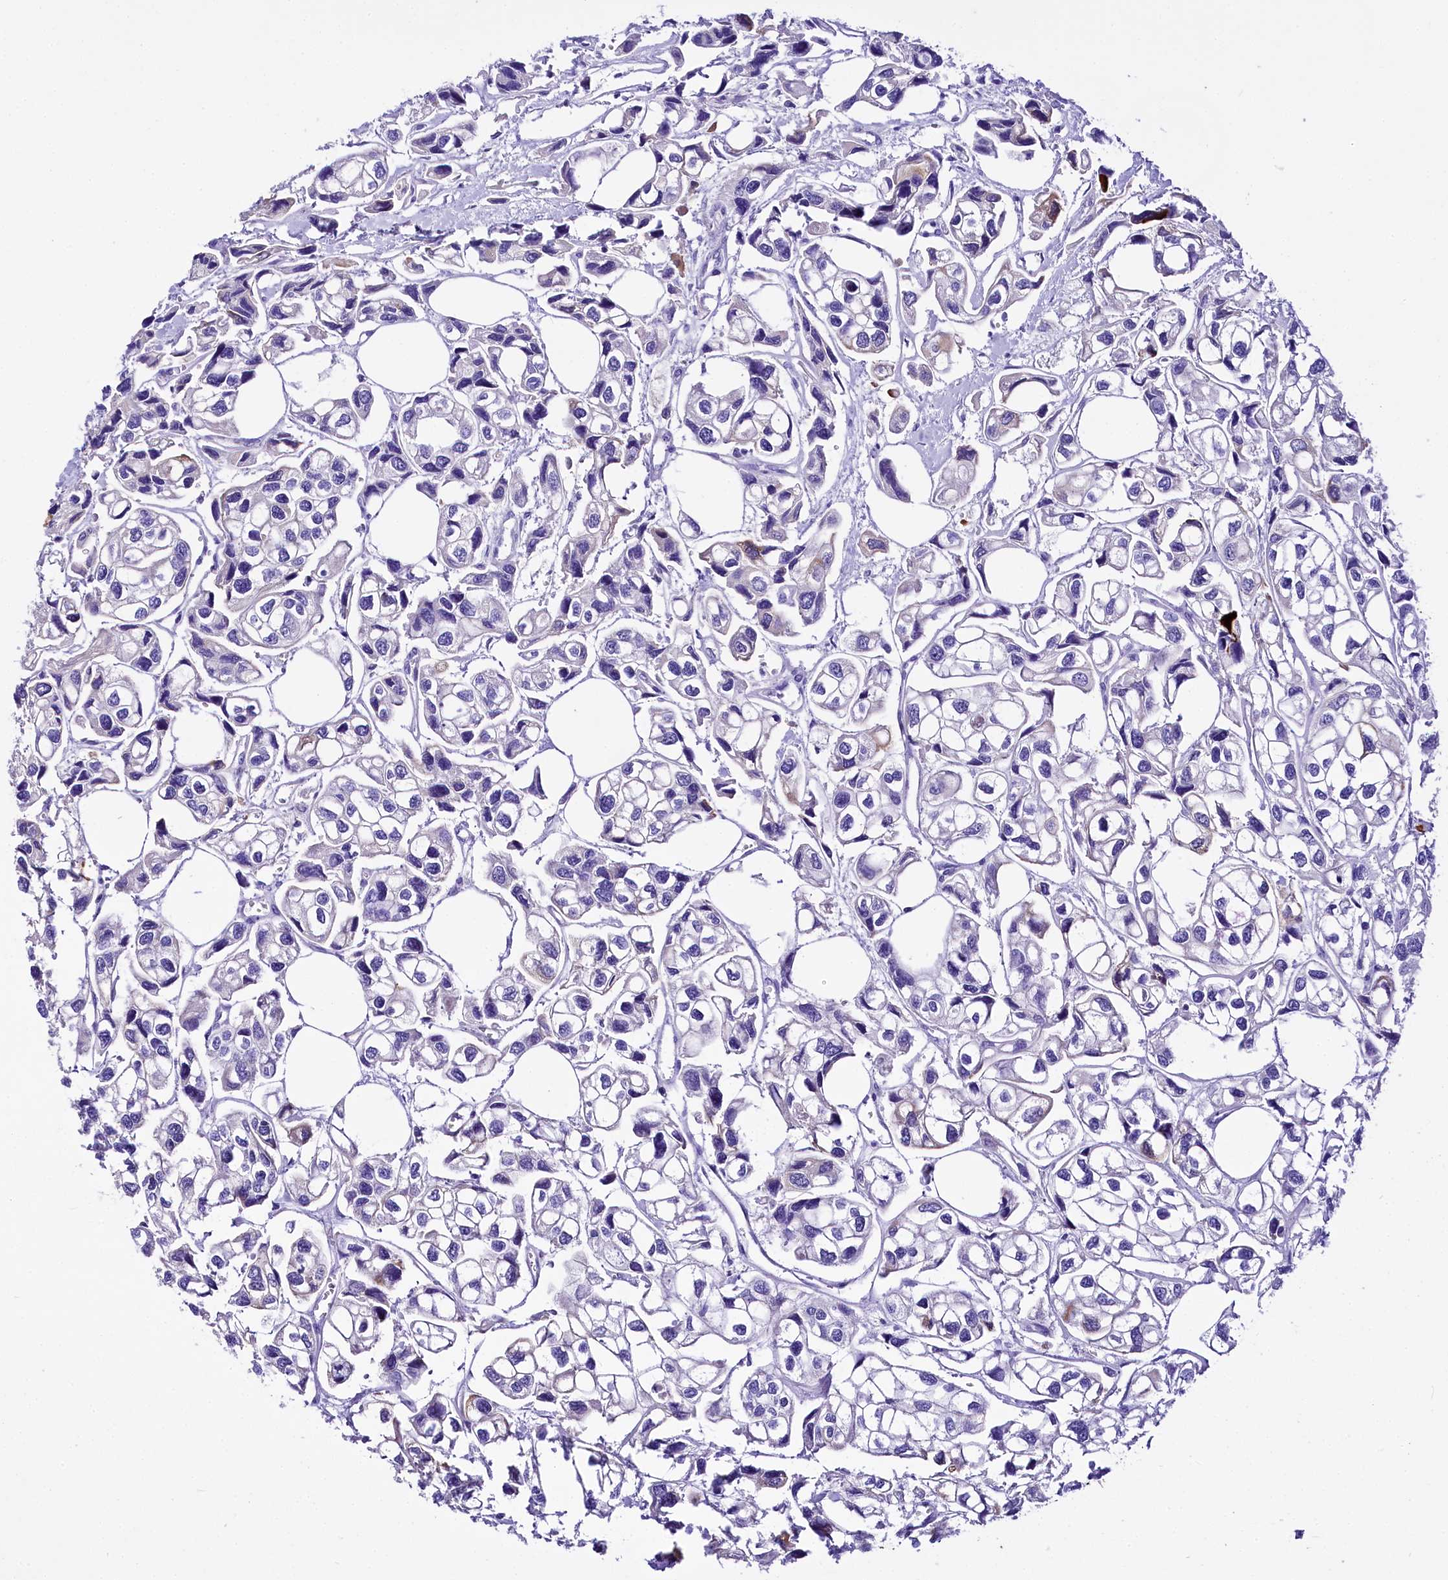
{"staining": {"intensity": "strong", "quantity": "<25%", "location": "cytoplasmic/membranous"}, "tissue": "urothelial cancer", "cell_type": "Tumor cells", "image_type": "cancer", "snomed": [{"axis": "morphology", "description": "Urothelial carcinoma, High grade"}, {"axis": "topography", "description": "Urinary bladder"}], "caption": "Human high-grade urothelial carcinoma stained with a brown dye reveals strong cytoplasmic/membranous positive expression in about <25% of tumor cells.", "gene": "A2ML1", "patient": {"sex": "male", "age": 67}}